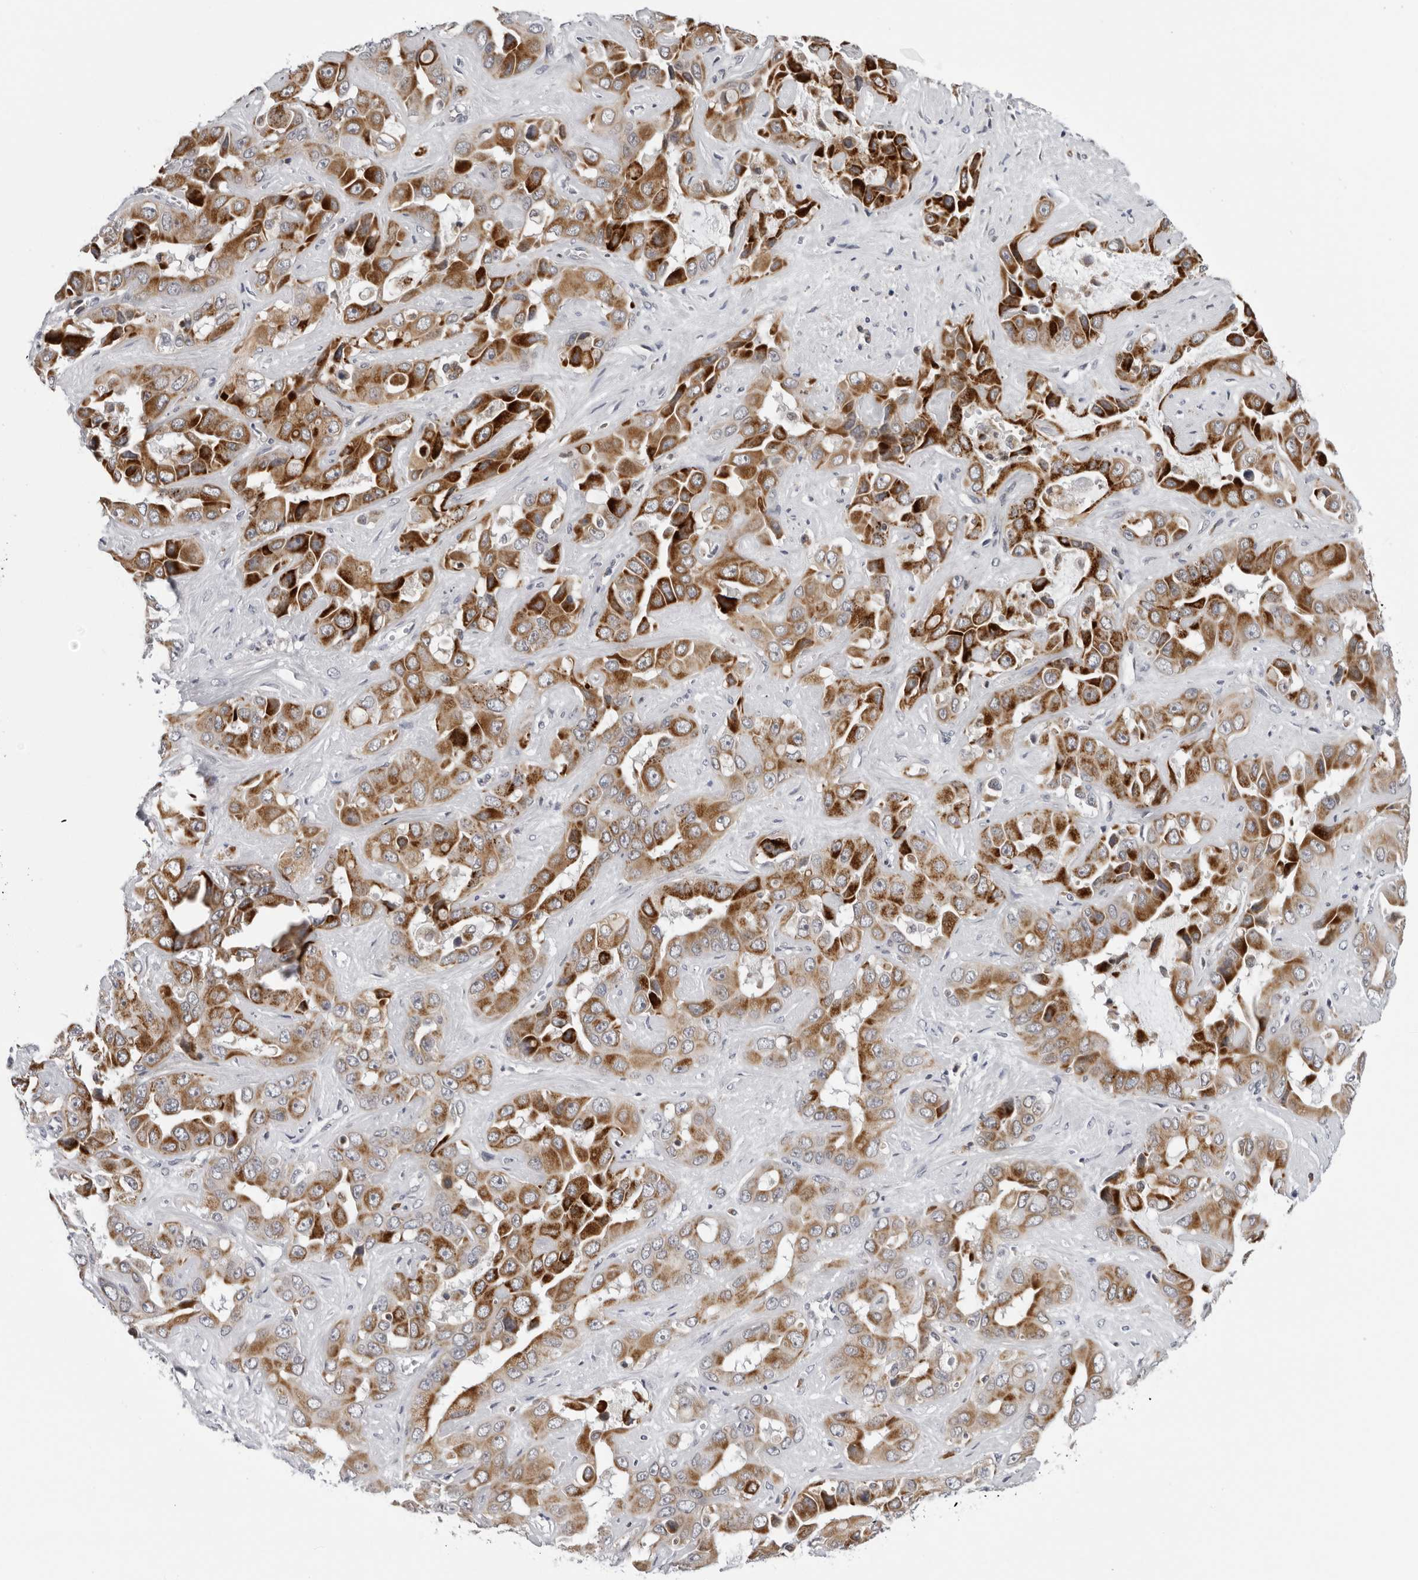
{"staining": {"intensity": "strong", "quantity": ">75%", "location": "cytoplasmic/membranous"}, "tissue": "liver cancer", "cell_type": "Tumor cells", "image_type": "cancer", "snomed": [{"axis": "morphology", "description": "Cholangiocarcinoma"}, {"axis": "topography", "description": "Liver"}], "caption": "Immunohistochemical staining of human liver cancer (cholangiocarcinoma) exhibits high levels of strong cytoplasmic/membranous protein expression in about >75% of tumor cells. (brown staining indicates protein expression, while blue staining denotes nuclei).", "gene": "CPT2", "patient": {"sex": "female", "age": 52}}